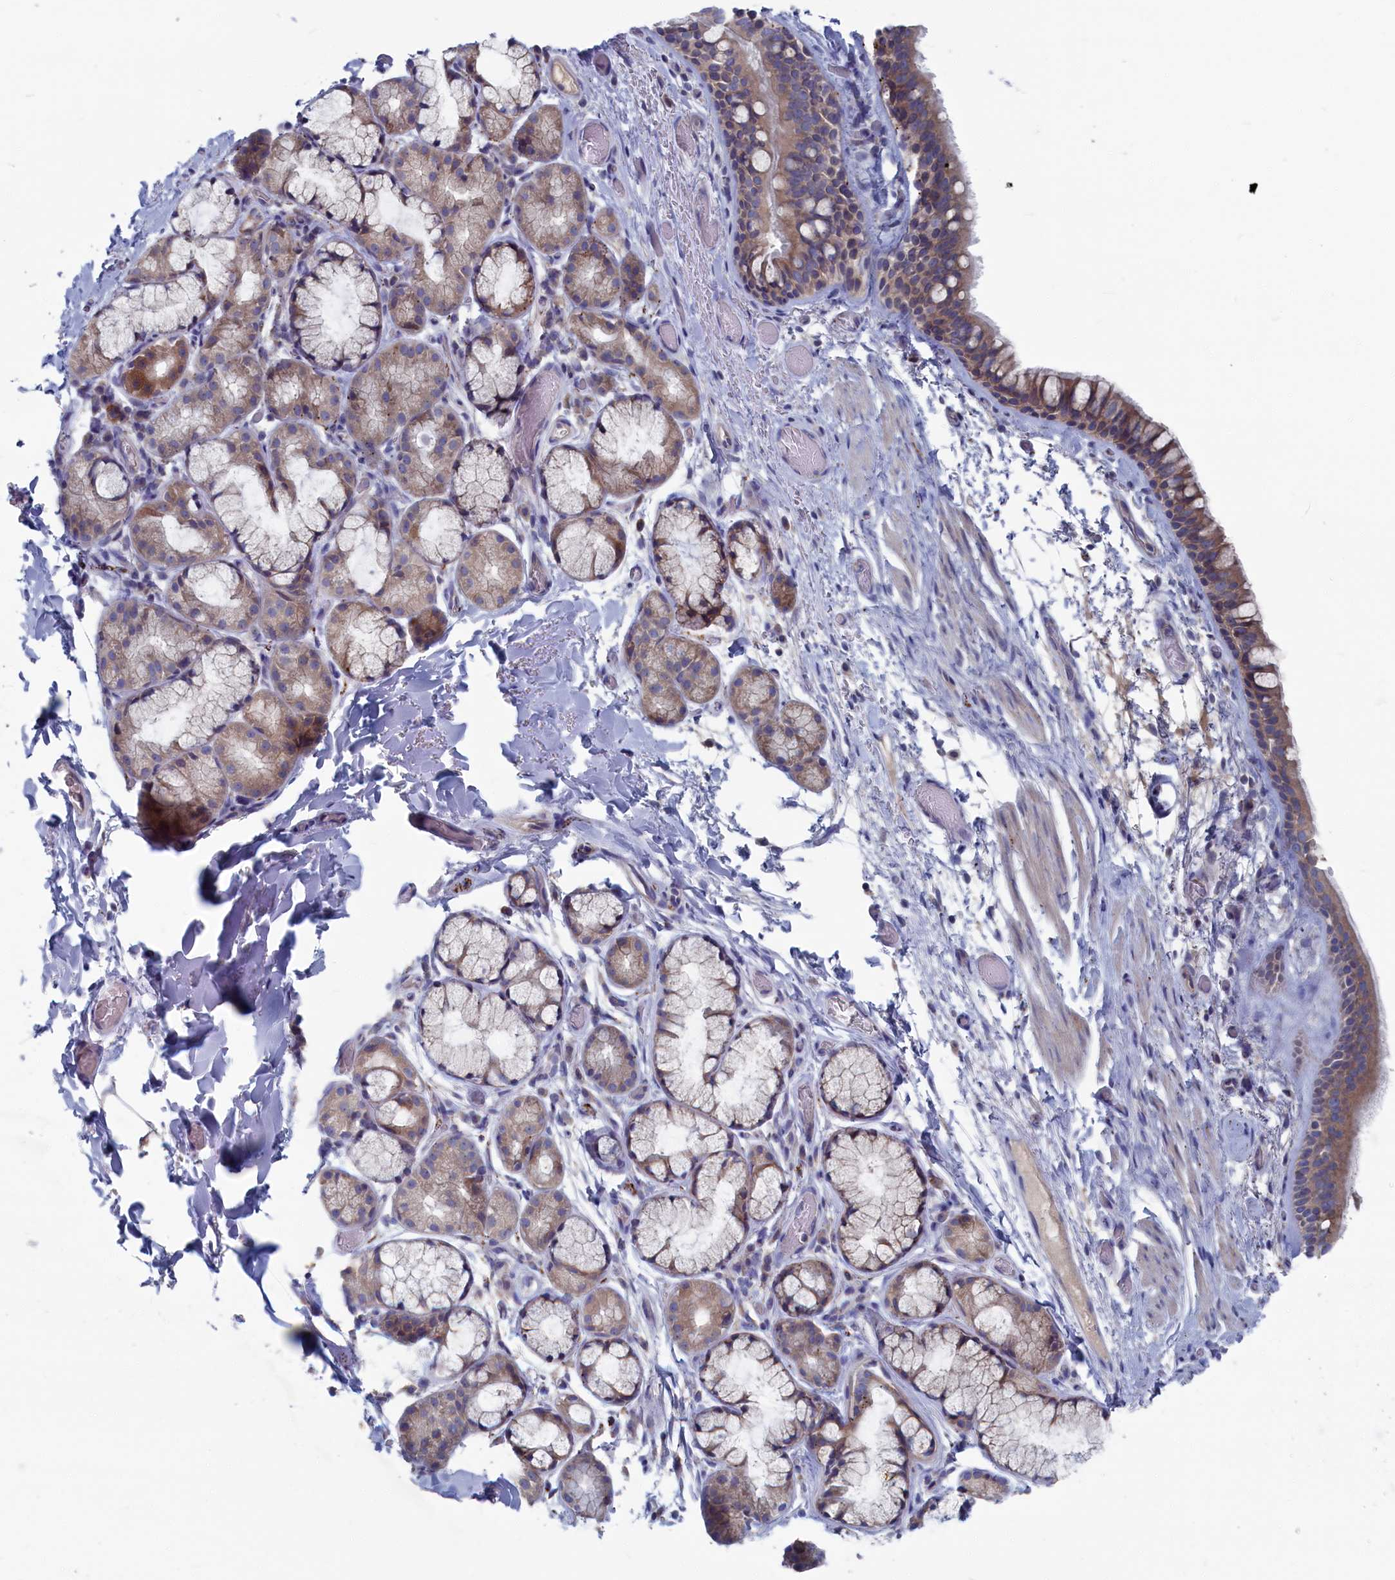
{"staining": {"intensity": "moderate", "quantity": ">75%", "location": "cytoplasmic/membranous"}, "tissue": "bronchus", "cell_type": "Respiratory epithelial cells", "image_type": "normal", "snomed": [{"axis": "morphology", "description": "Normal tissue, NOS"}, {"axis": "topography", "description": "Bronchus"}], "caption": "Normal bronchus shows moderate cytoplasmic/membranous expression in approximately >75% of respiratory epithelial cells.", "gene": "CEND1", "patient": {"sex": "male", "age": 65}}